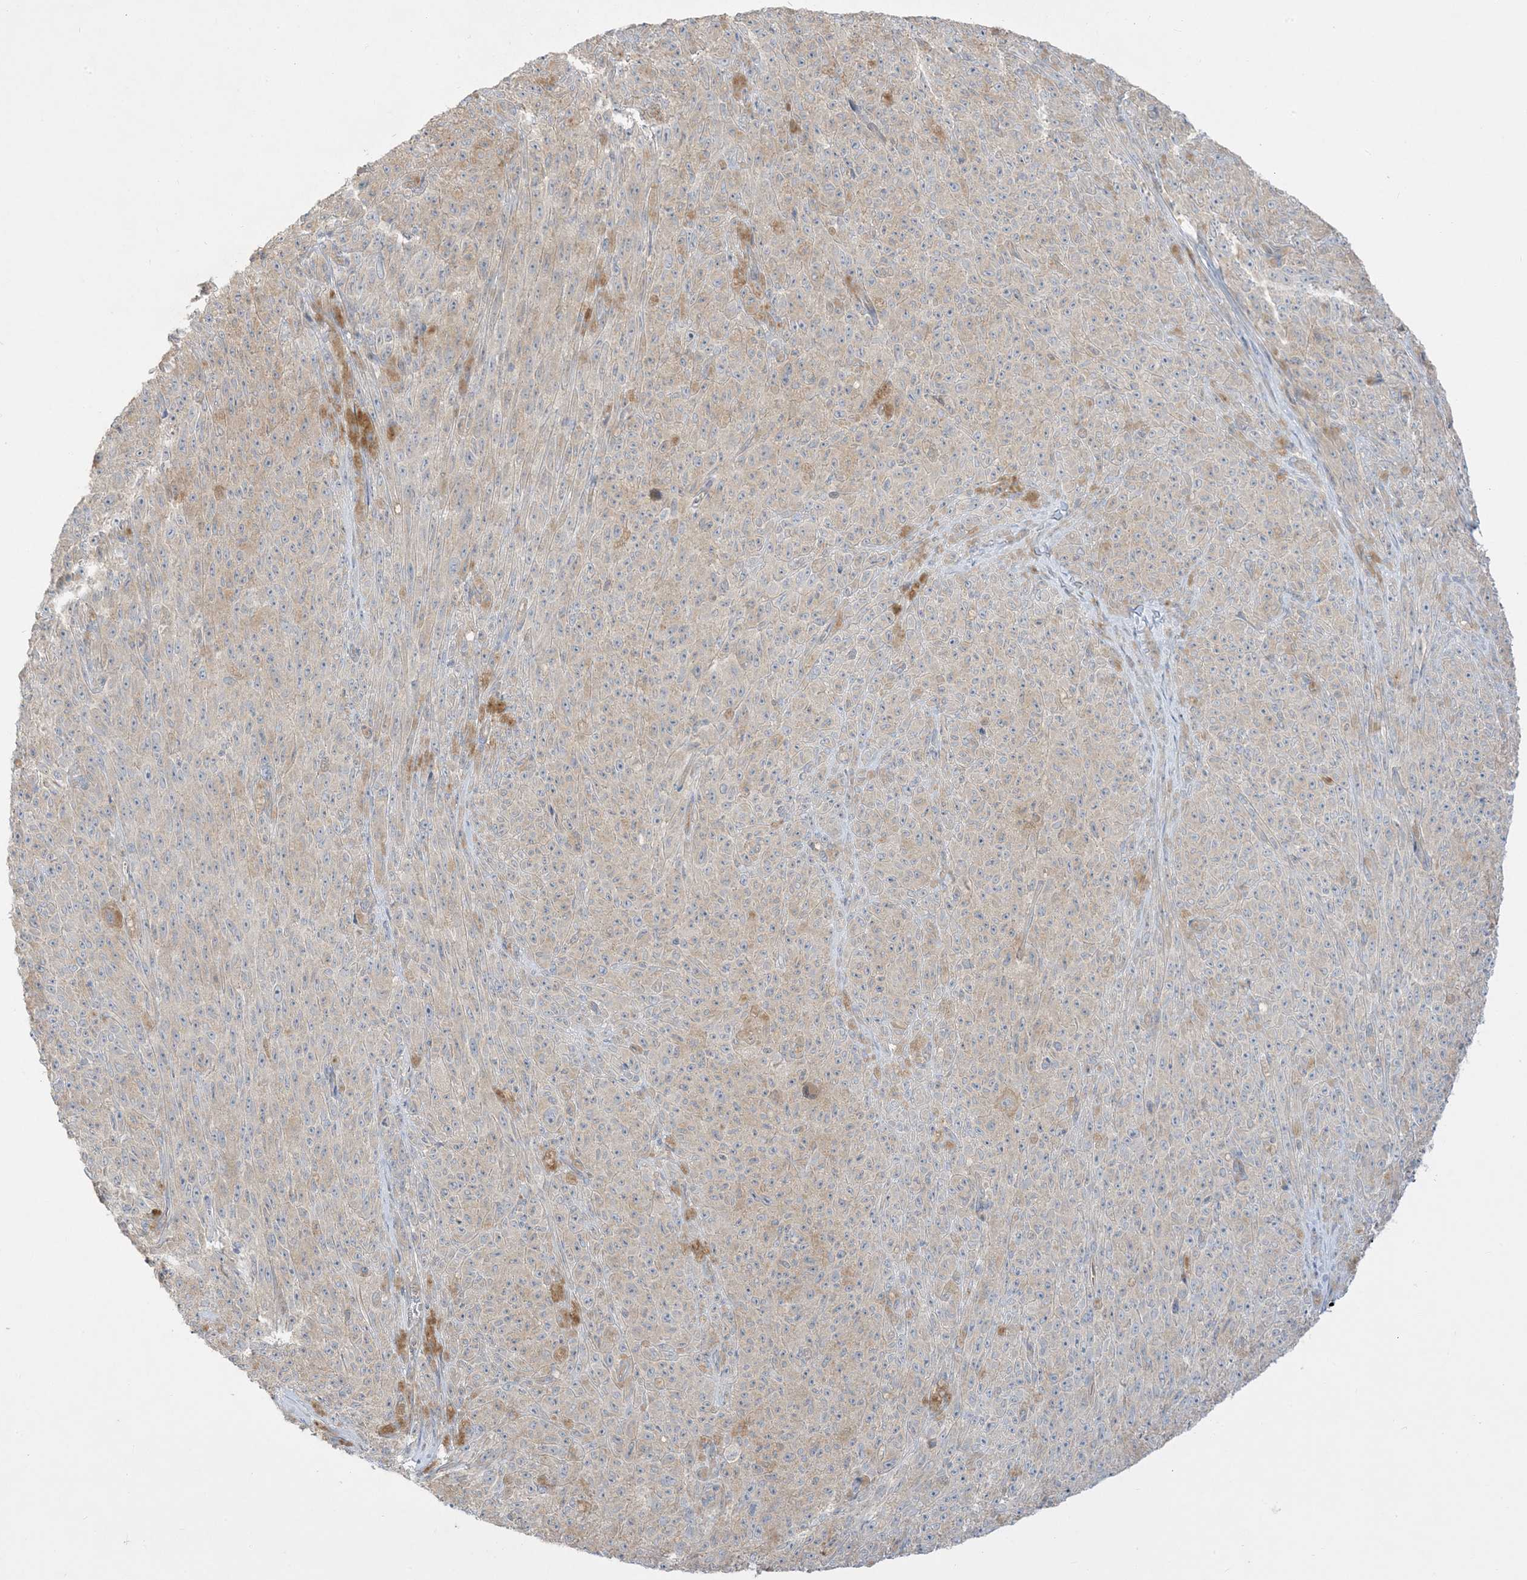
{"staining": {"intensity": "weak", "quantity": "<25%", "location": "cytoplasmic/membranous"}, "tissue": "melanoma", "cell_type": "Tumor cells", "image_type": "cancer", "snomed": [{"axis": "morphology", "description": "Malignant melanoma, NOS"}, {"axis": "topography", "description": "Skin"}], "caption": "This is an immunohistochemistry (IHC) micrograph of human melanoma. There is no positivity in tumor cells.", "gene": "ARHGEF9", "patient": {"sex": "female", "age": 82}}